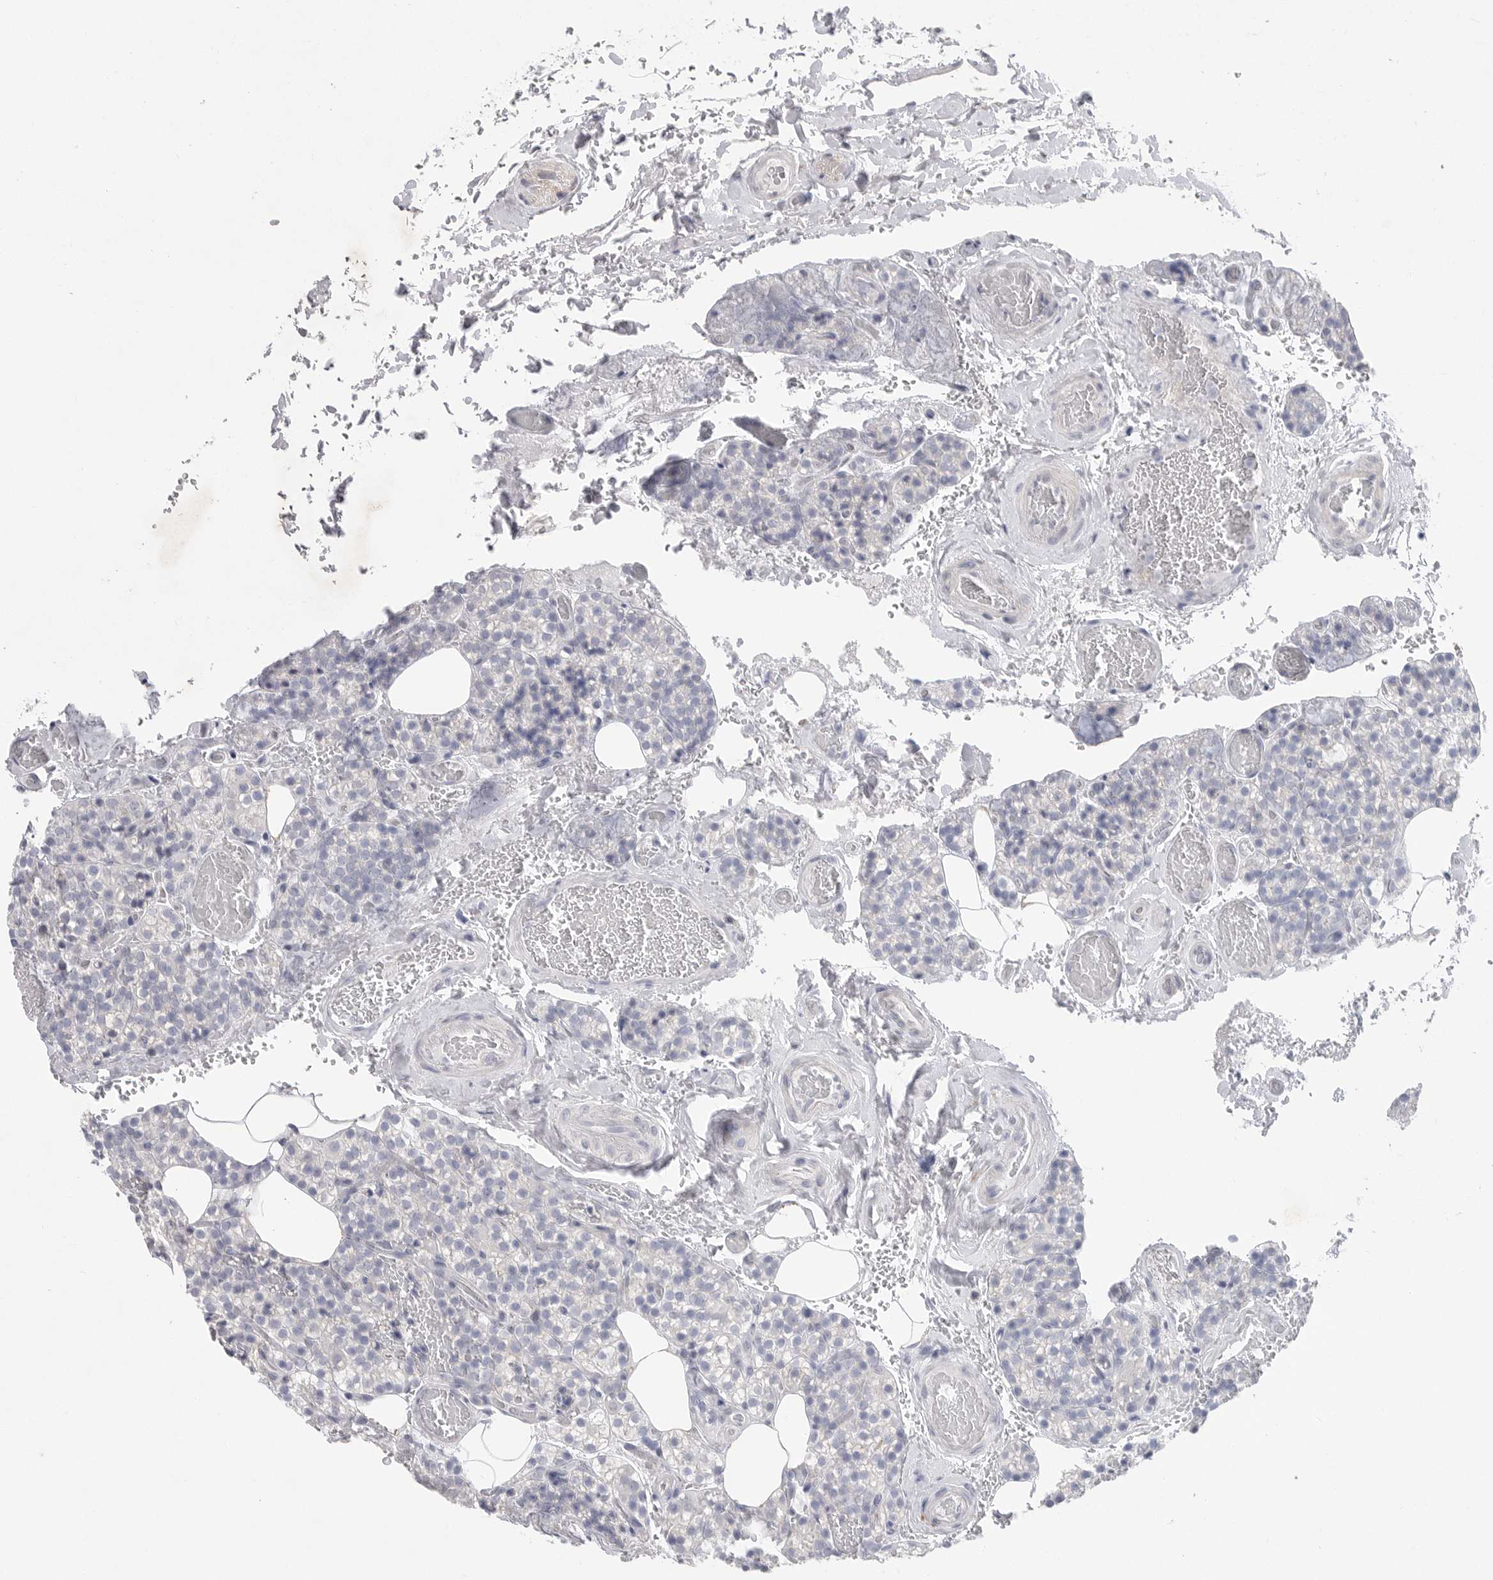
{"staining": {"intensity": "negative", "quantity": "none", "location": "none"}, "tissue": "parathyroid gland", "cell_type": "Glandular cells", "image_type": "normal", "snomed": [{"axis": "morphology", "description": "Normal tissue, NOS"}, {"axis": "topography", "description": "Parathyroid gland"}], "caption": "High power microscopy image of an immunohistochemistry image of unremarkable parathyroid gland, revealing no significant positivity in glandular cells.", "gene": "CAMK2B", "patient": {"sex": "male", "age": 87}}